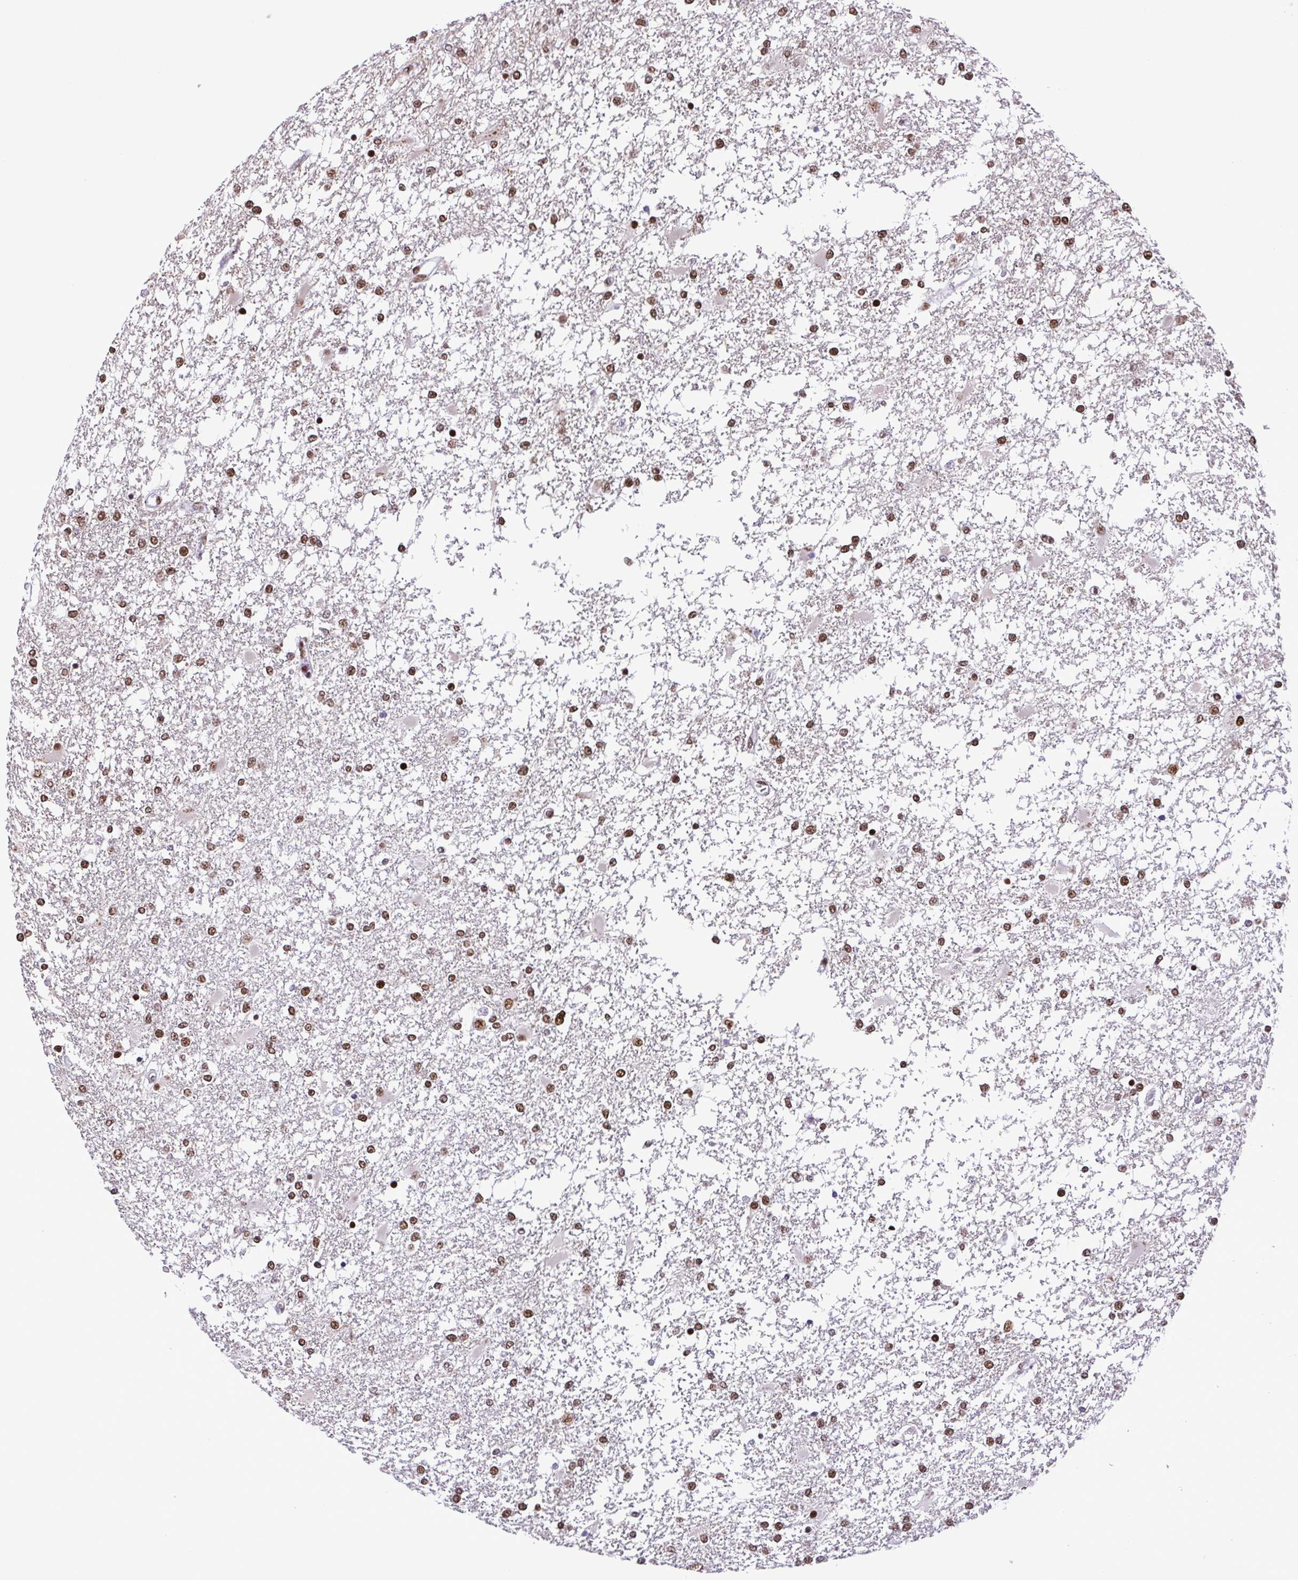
{"staining": {"intensity": "moderate", "quantity": ">75%", "location": "nuclear"}, "tissue": "glioma", "cell_type": "Tumor cells", "image_type": "cancer", "snomed": [{"axis": "morphology", "description": "Glioma, malignant, High grade"}, {"axis": "topography", "description": "Cerebral cortex"}], "caption": "A brown stain shows moderate nuclear positivity of a protein in human glioma tumor cells. Using DAB (3,3'-diaminobenzidine) (brown) and hematoxylin (blue) stains, captured at high magnification using brightfield microscopy.", "gene": "TRIM28", "patient": {"sex": "male", "age": 79}}